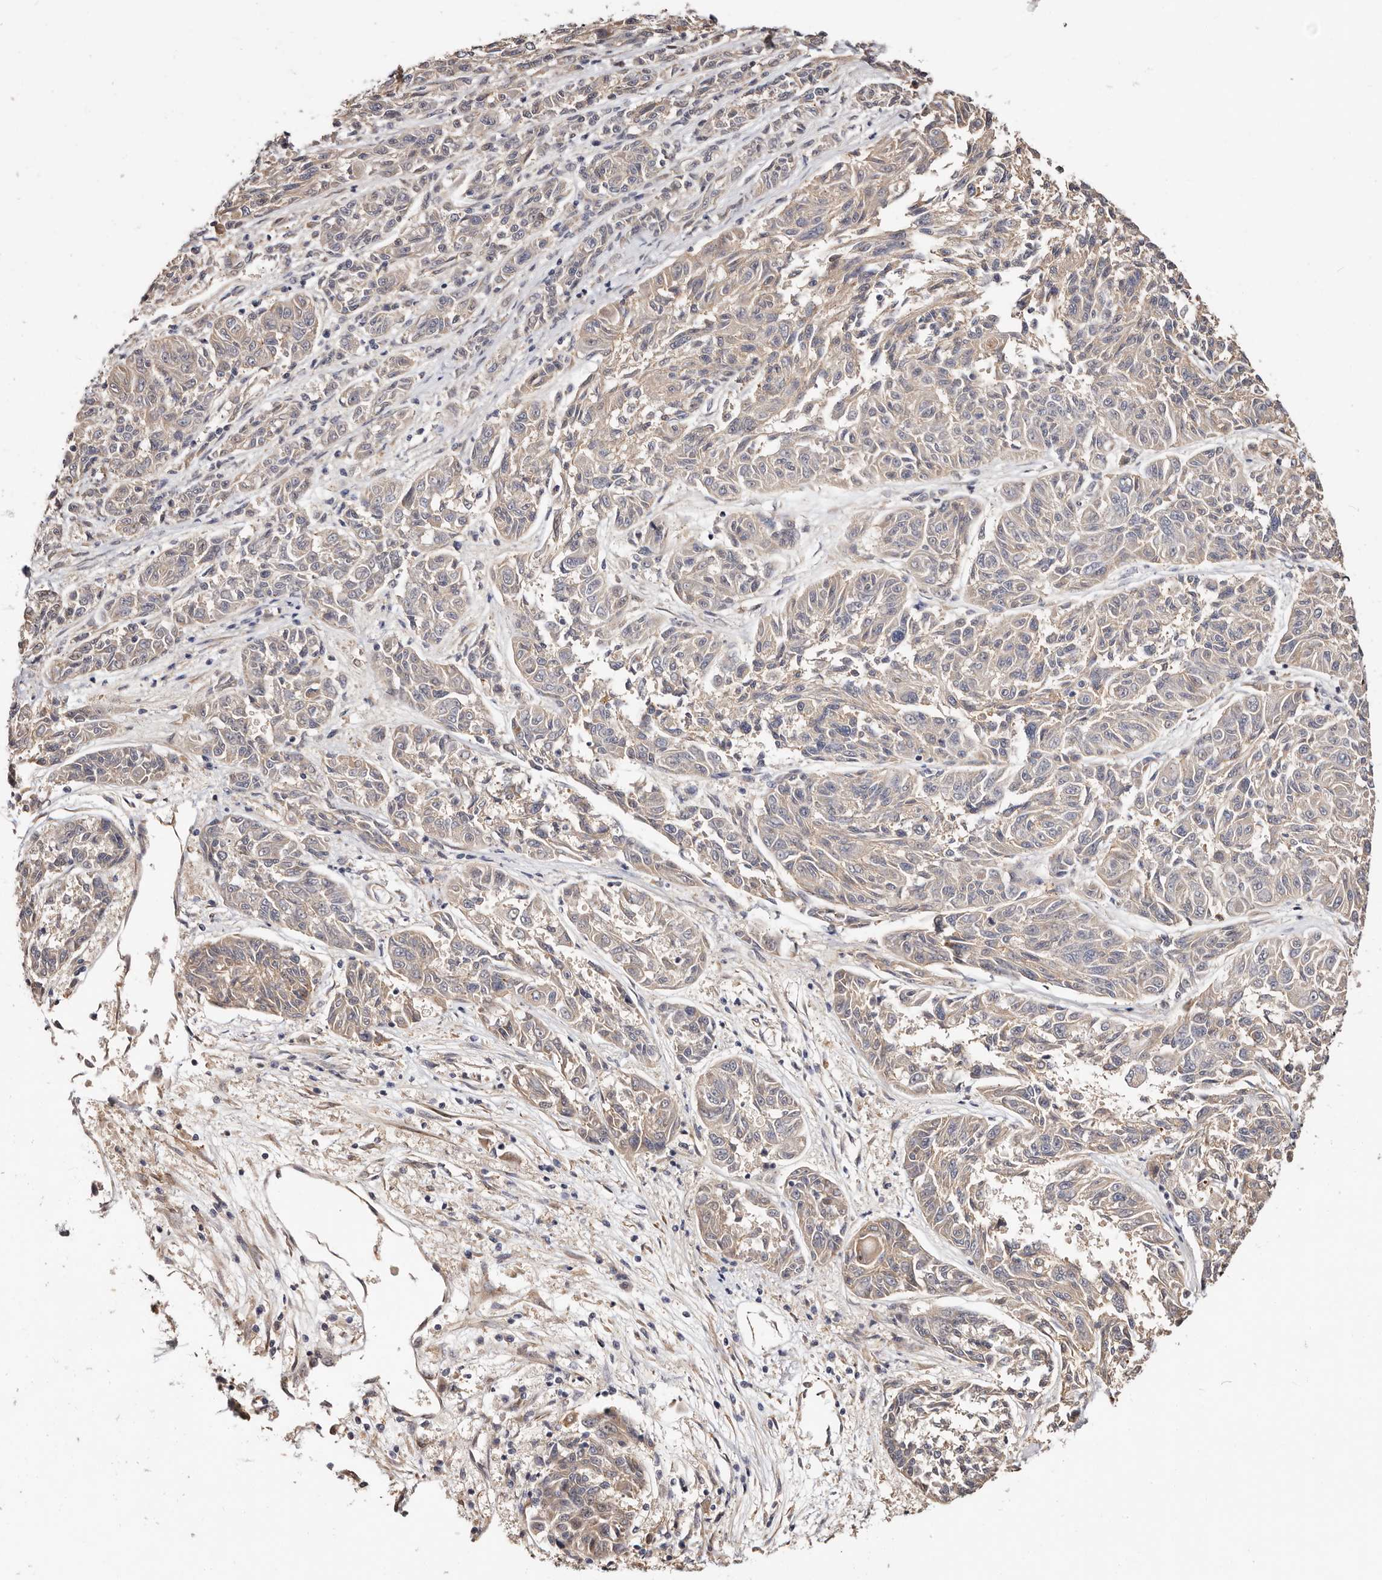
{"staining": {"intensity": "weak", "quantity": "<25%", "location": "cytoplasmic/membranous"}, "tissue": "melanoma", "cell_type": "Tumor cells", "image_type": "cancer", "snomed": [{"axis": "morphology", "description": "Malignant melanoma, NOS"}, {"axis": "topography", "description": "Skin"}], "caption": "The histopathology image displays no significant expression in tumor cells of malignant melanoma.", "gene": "TRIP13", "patient": {"sex": "male", "age": 53}}